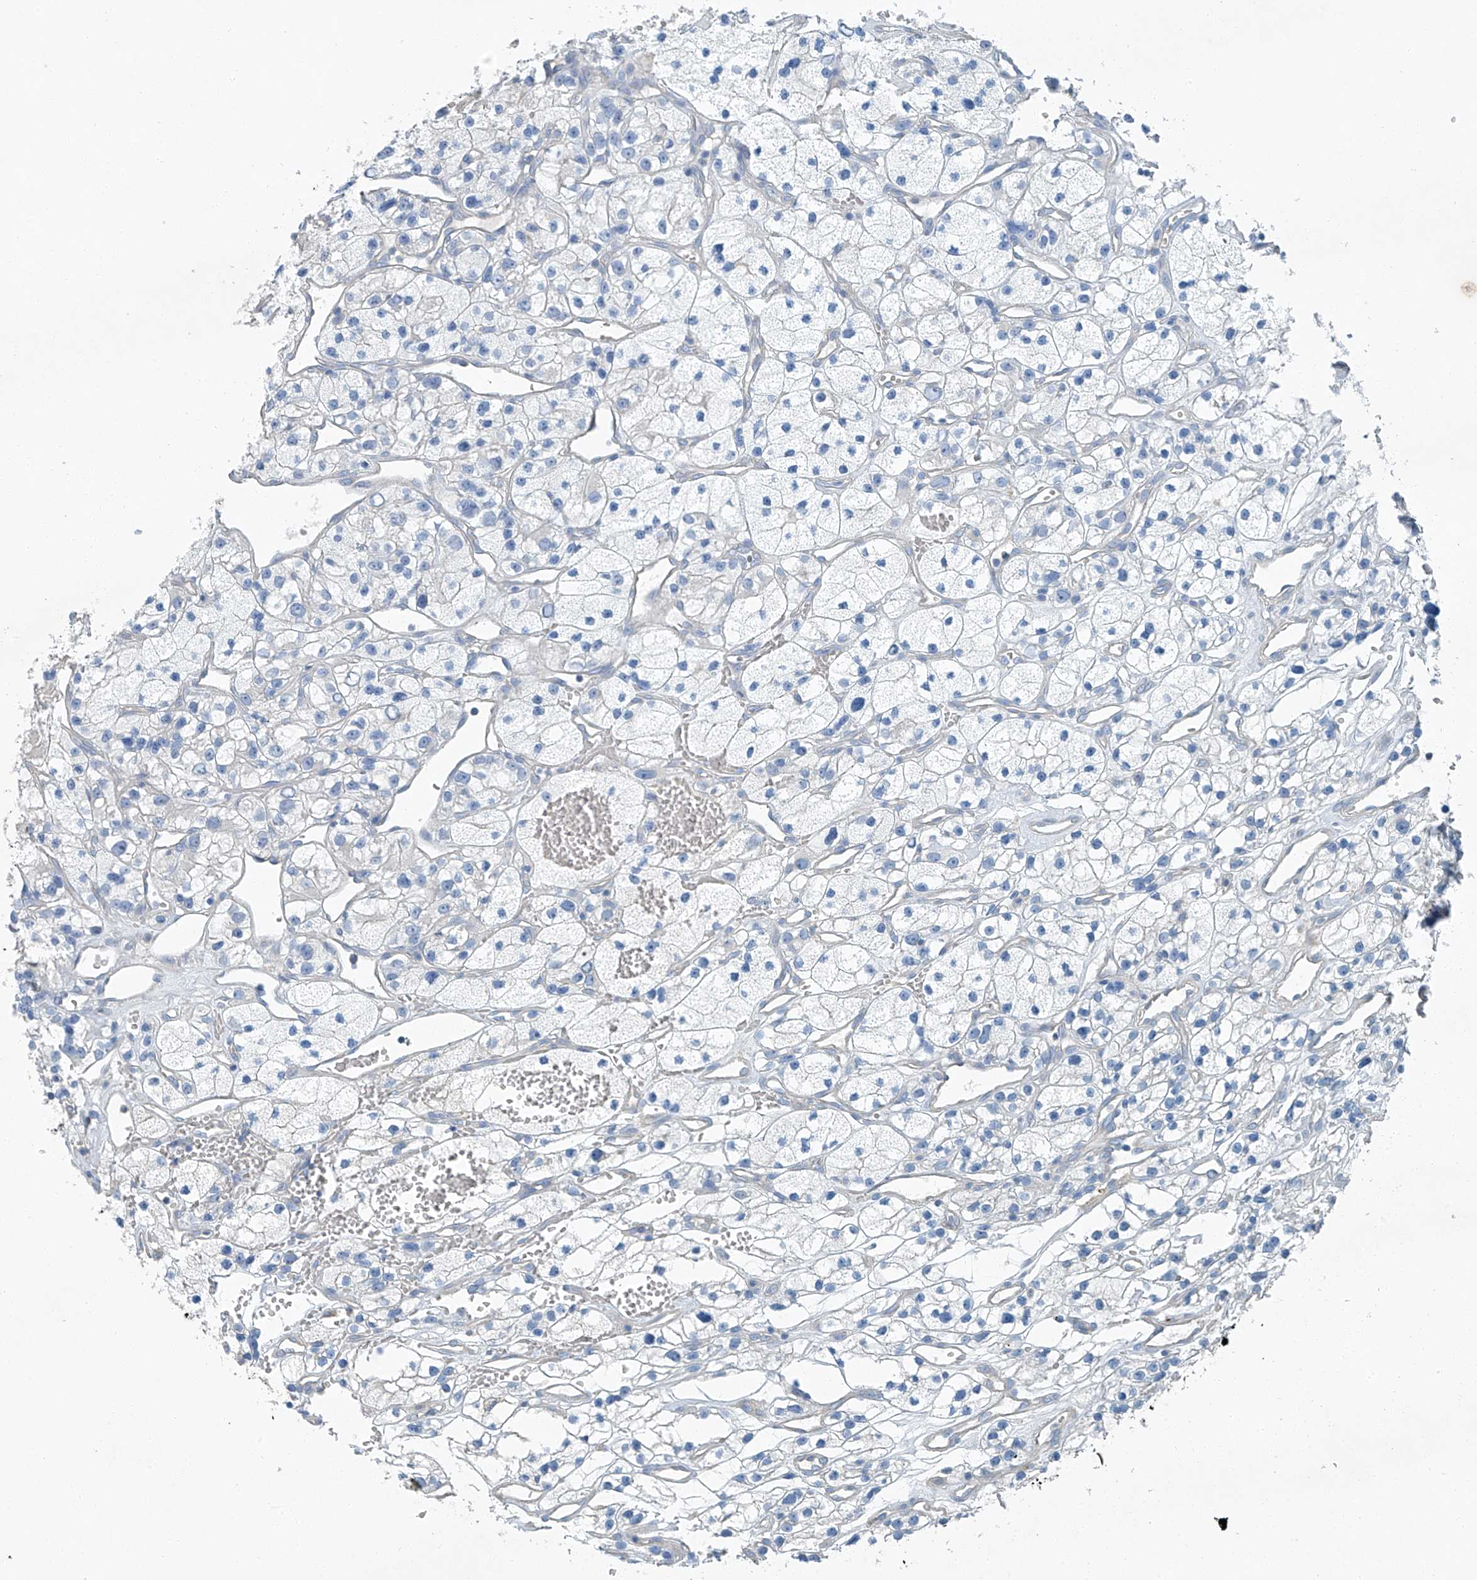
{"staining": {"intensity": "negative", "quantity": "none", "location": "none"}, "tissue": "renal cancer", "cell_type": "Tumor cells", "image_type": "cancer", "snomed": [{"axis": "morphology", "description": "Adenocarcinoma, NOS"}, {"axis": "topography", "description": "Kidney"}], "caption": "Immunohistochemistry photomicrograph of renal cancer (adenocarcinoma) stained for a protein (brown), which demonstrates no expression in tumor cells.", "gene": "C1orf87", "patient": {"sex": "female", "age": 57}}